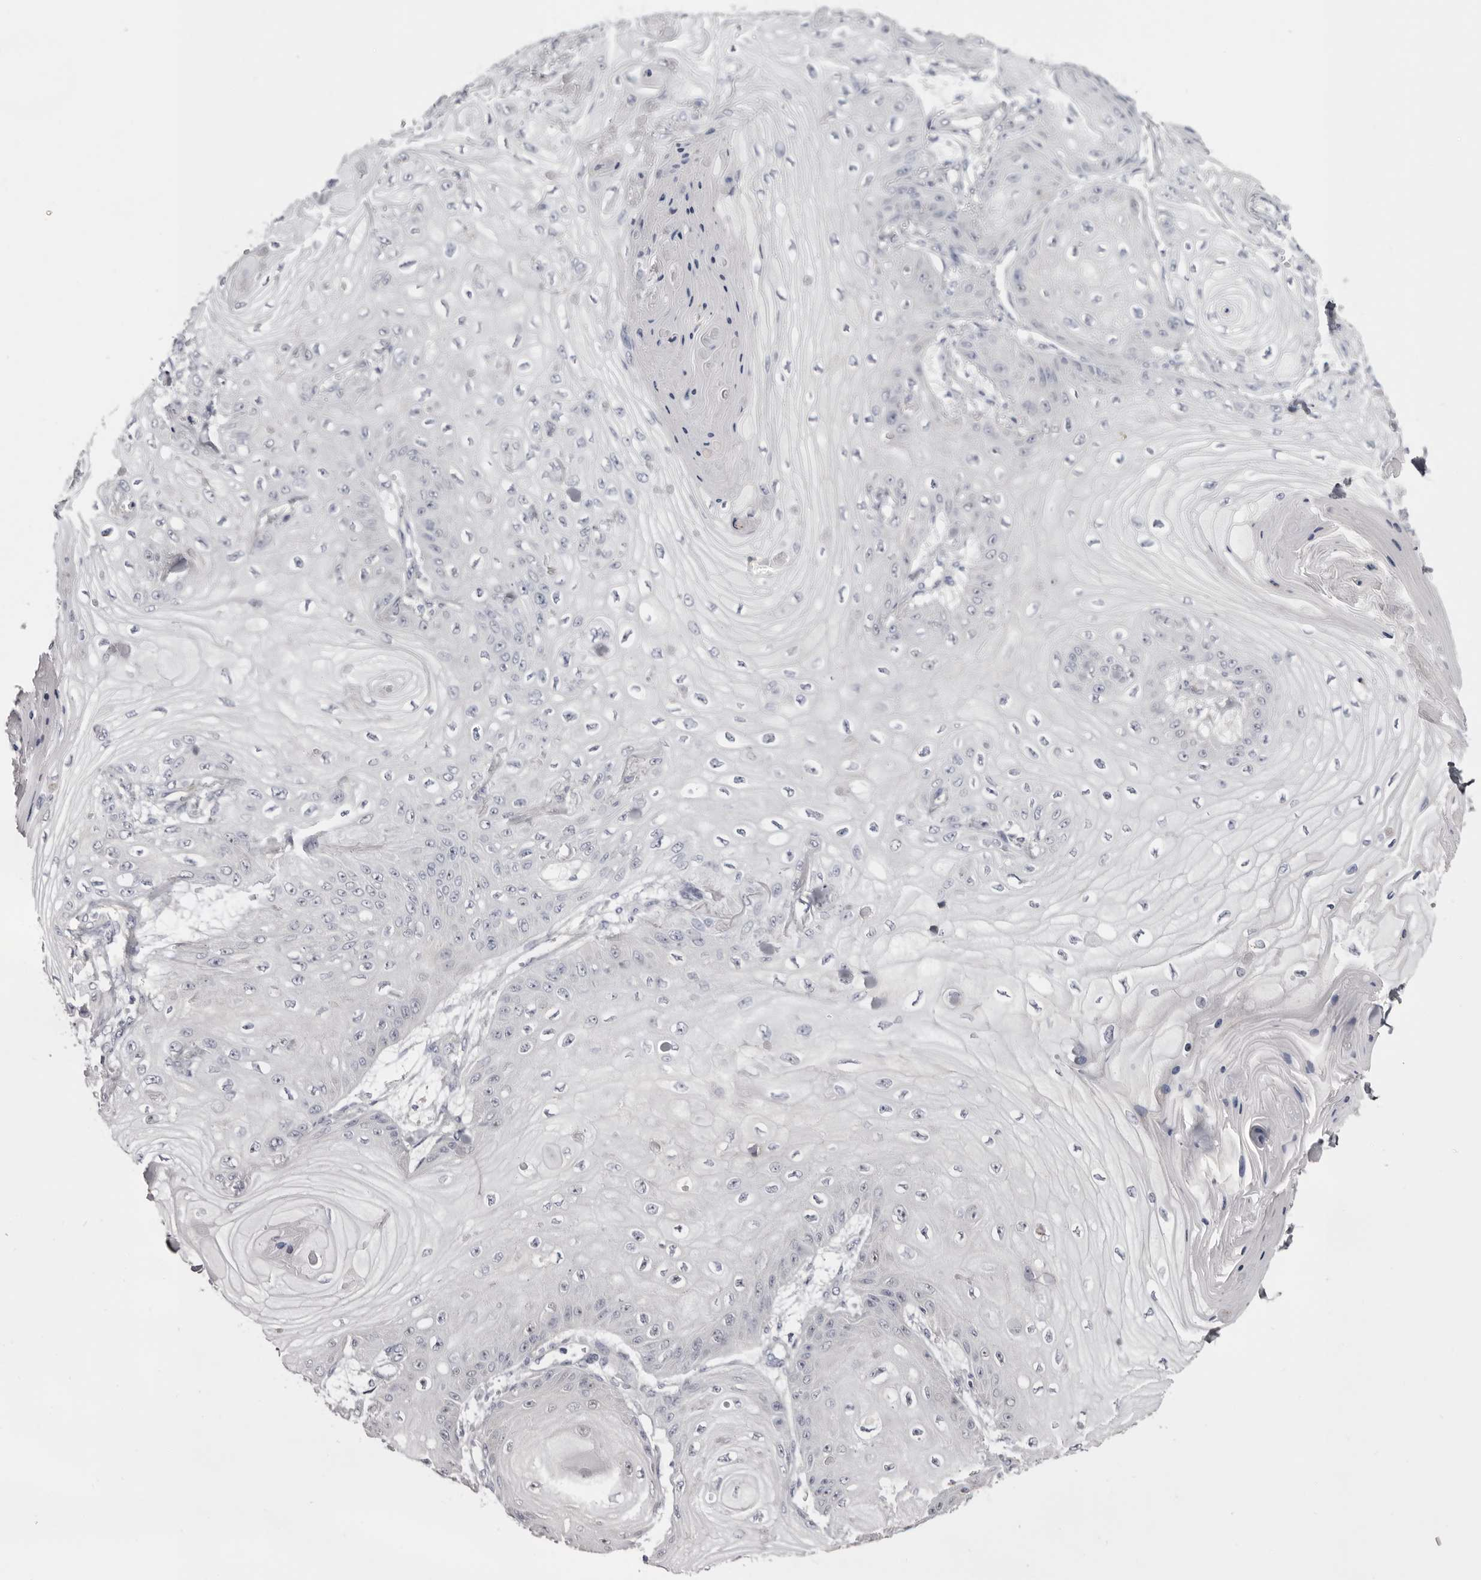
{"staining": {"intensity": "negative", "quantity": "none", "location": "none"}, "tissue": "skin cancer", "cell_type": "Tumor cells", "image_type": "cancer", "snomed": [{"axis": "morphology", "description": "Squamous cell carcinoma, NOS"}, {"axis": "topography", "description": "Skin"}], "caption": "Tumor cells show no significant protein staining in squamous cell carcinoma (skin).", "gene": "CASQ1", "patient": {"sex": "male", "age": 74}}